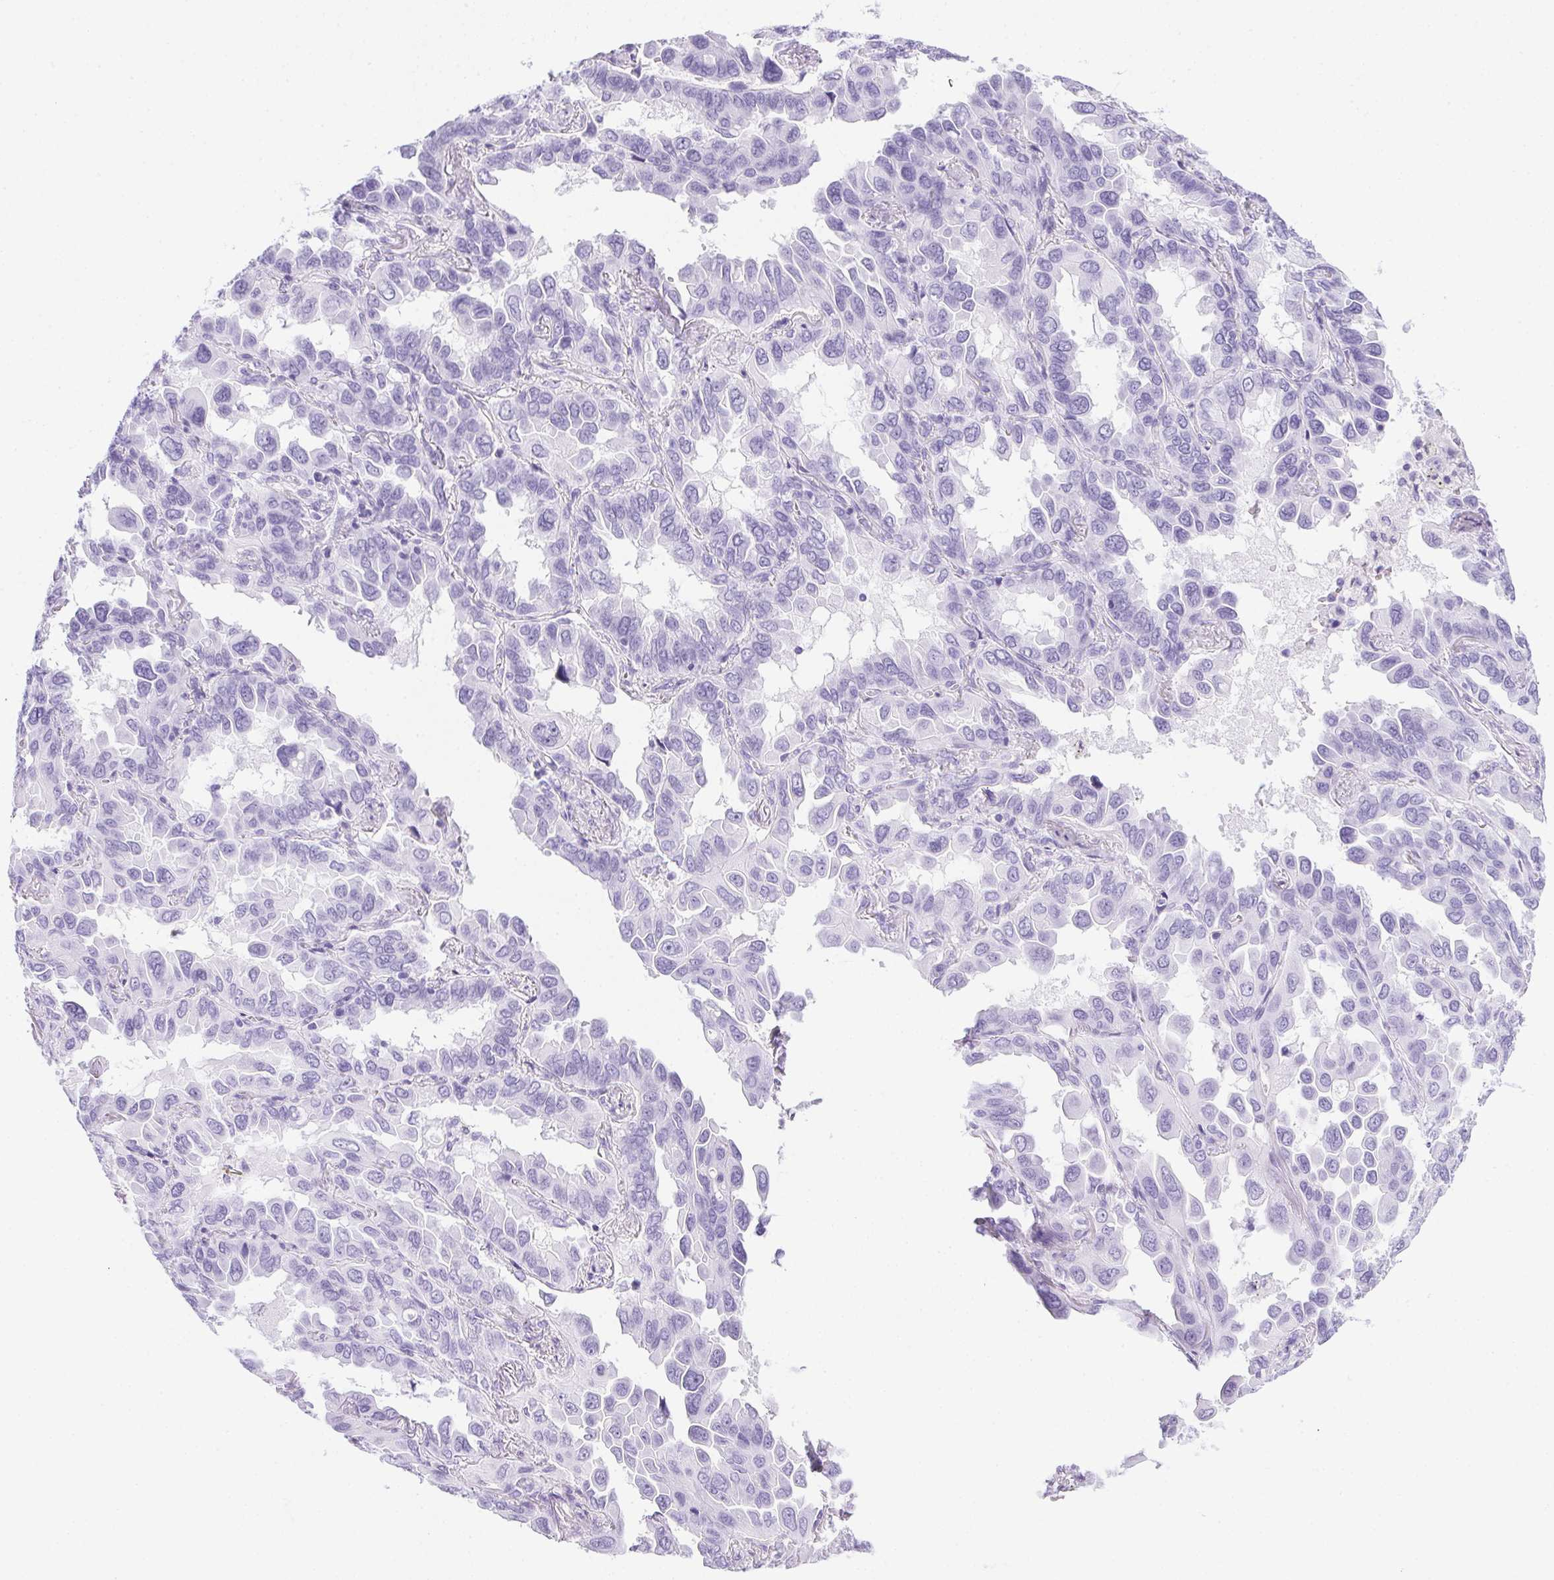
{"staining": {"intensity": "negative", "quantity": "none", "location": "none"}, "tissue": "lung cancer", "cell_type": "Tumor cells", "image_type": "cancer", "snomed": [{"axis": "morphology", "description": "Adenocarcinoma, NOS"}, {"axis": "topography", "description": "Lung"}], "caption": "The photomicrograph displays no significant staining in tumor cells of adenocarcinoma (lung). The staining is performed using DAB (3,3'-diaminobenzidine) brown chromogen with nuclei counter-stained in using hematoxylin.", "gene": "SPACA5B", "patient": {"sex": "male", "age": 64}}